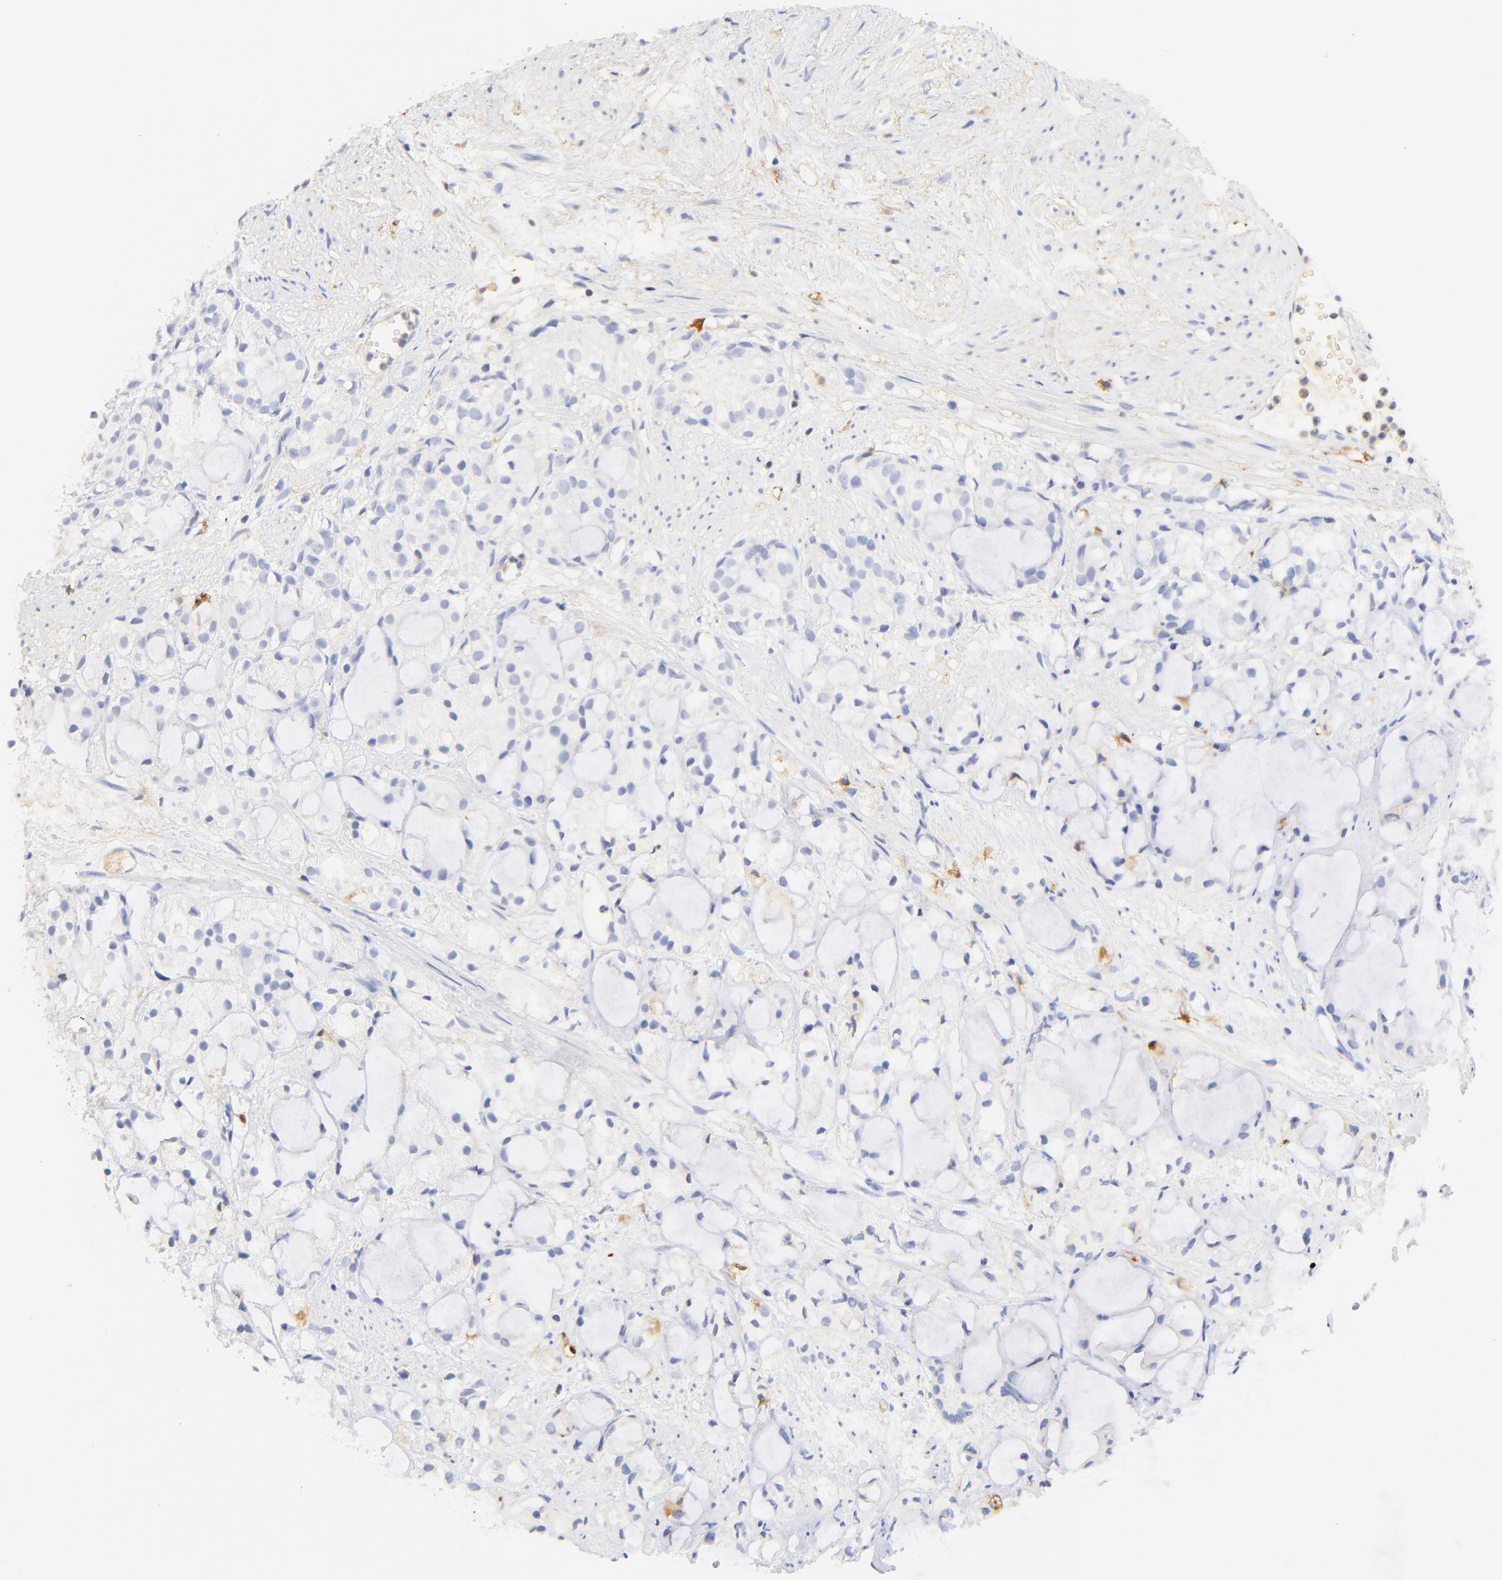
{"staining": {"intensity": "moderate", "quantity": "<25%", "location": "cytoplasmic/membranous"}, "tissue": "prostate cancer", "cell_type": "Tumor cells", "image_type": "cancer", "snomed": [{"axis": "morphology", "description": "Adenocarcinoma, High grade"}, {"axis": "topography", "description": "Prostate"}], "caption": "An immunohistochemistry (IHC) micrograph of neoplastic tissue is shown. Protein staining in brown highlights moderate cytoplasmic/membranous positivity in prostate cancer (high-grade adenocarcinoma) within tumor cells.", "gene": "MDGA2", "patient": {"sex": "male", "age": 85}}